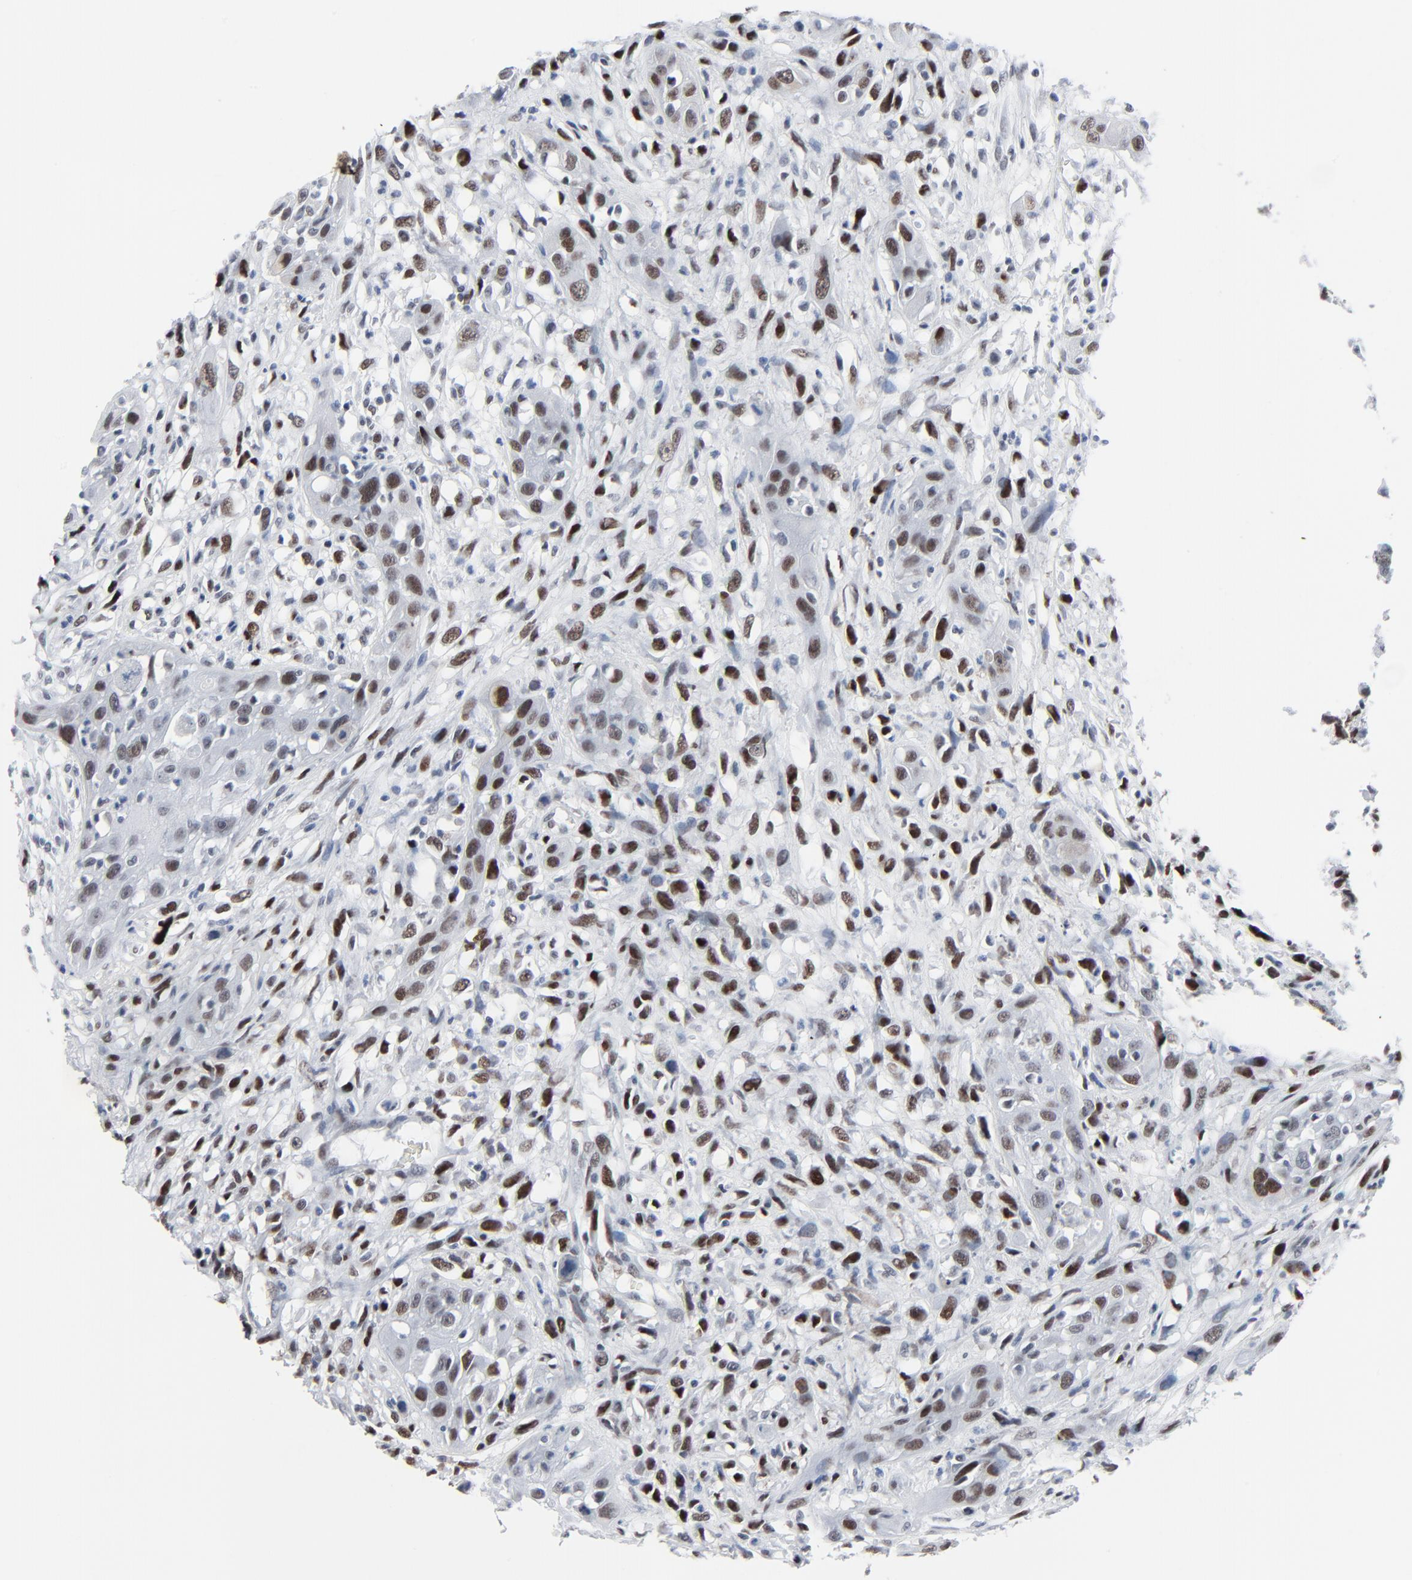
{"staining": {"intensity": "strong", "quantity": ">75%", "location": "nuclear"}, "tissue": "head and neck cancer", "cell_type": "Tumor cells", "image_type": "cancer", "snomed": [{"axis": "morphology", "description": "Necrosis, NOS"}, {"axis": "morphology", "description": "Neoplasm, malignant, NOS"}, {"axis": "topography", "description": "Salivary gland"}, {"axis": "topography", "description": "Head-Neck"}], "caption": "Malignant neoplasm (head and neck) tissue exhibits strong nuclear expression in approximately >75% of tumor cells (DAB IHC, brown staining for protein, blue staining for nuclei).", "gene": "SIRT1", "patient": {"sex": "male", "age": 43}}